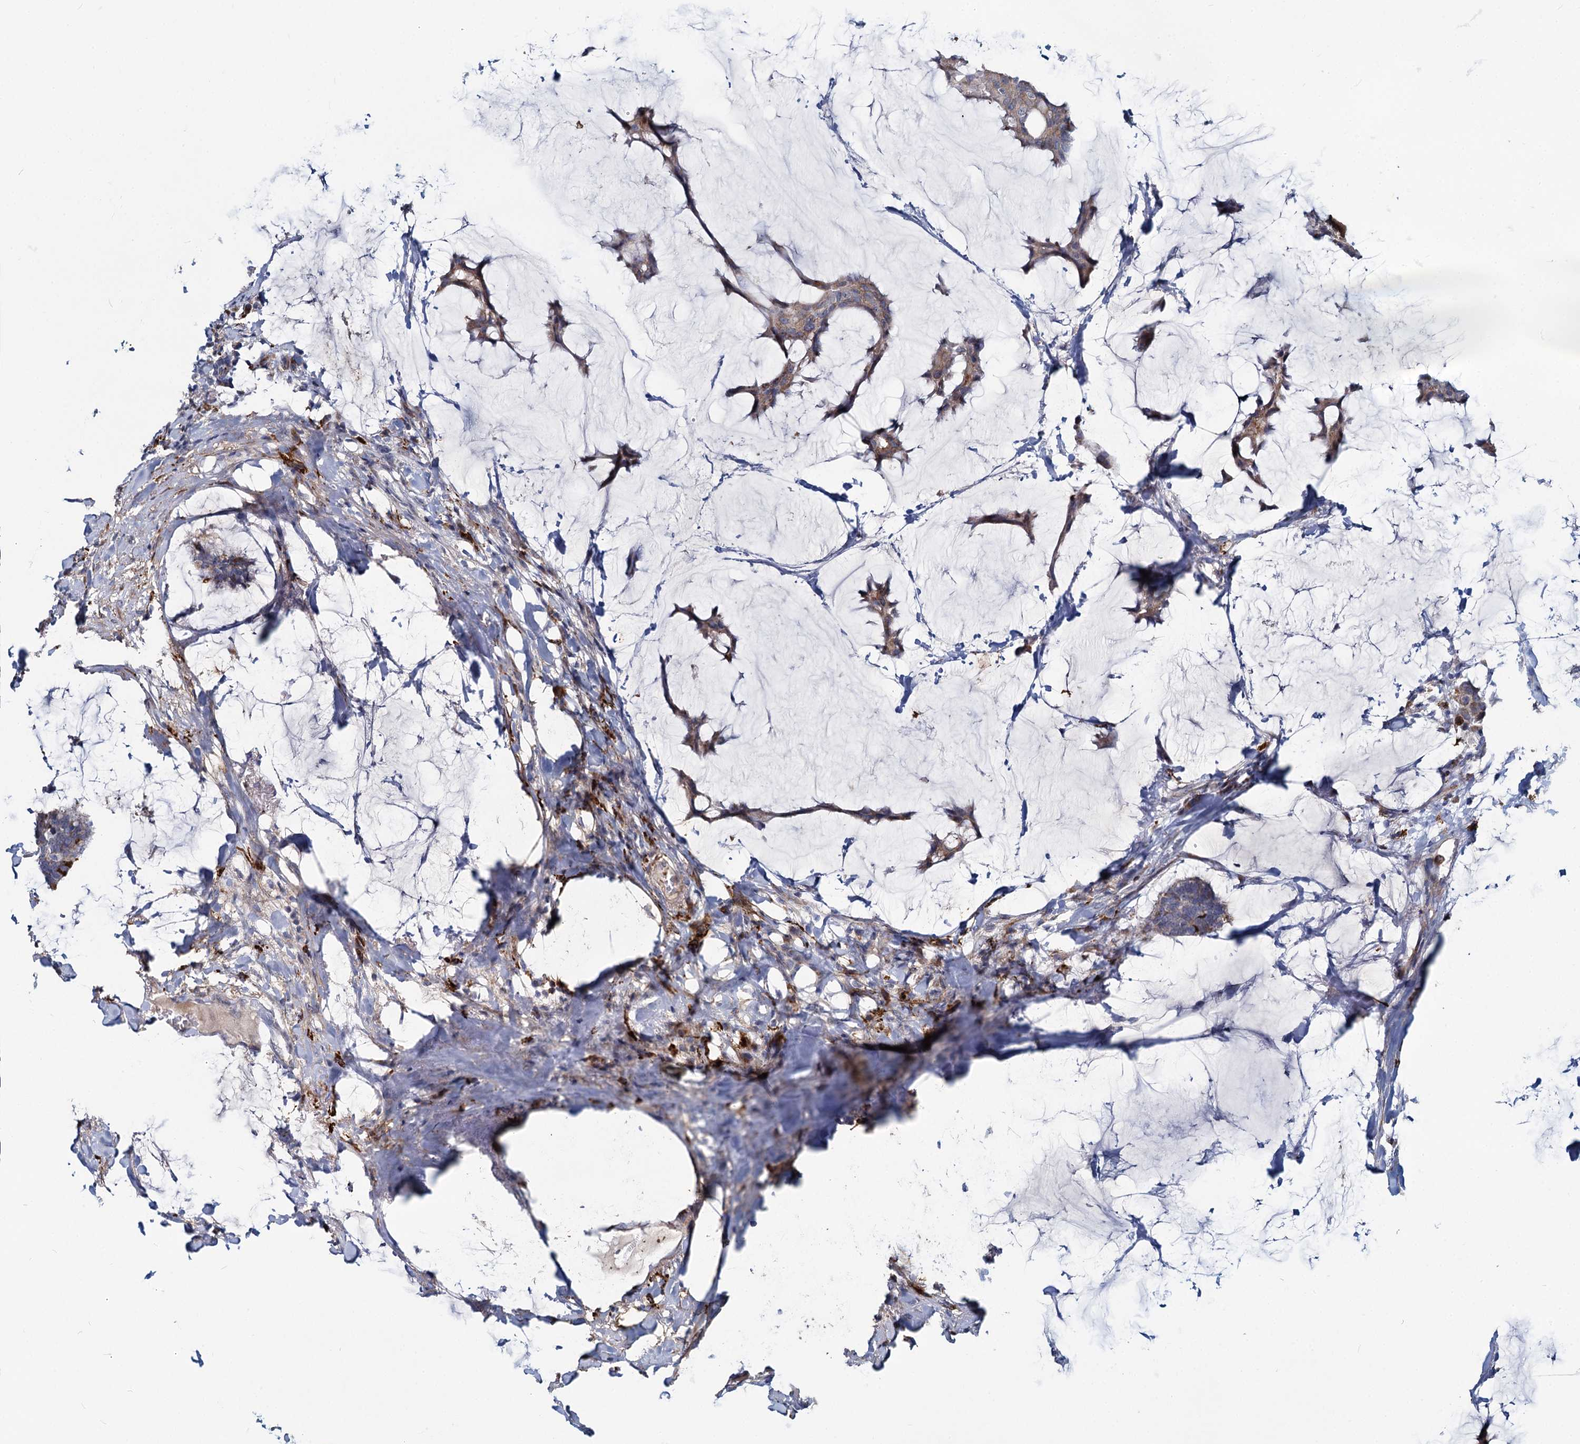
{"staining": {"intensity": "weak", "quantity": ">75%", "location": "cytoplasmic/membranous"}, "tissue": "breast cancer", "cell_type": "Tumor cells", "image_type": "cancer", "snomed": [{"axis": "morphology", "description": "Duct carcinoma"}, {"axis": "topography", "description": "Breast"}], "caption": "The photomicrograph demonstrates staining of breast infiltrating ductal carcinoma, revealing weak cytoplasmic/membranous protein staining (brown color) within tumor cells. (brown staining indicates protein expression, while blue staining denotes nuclei).", "gene": "DCUN1D2", "patient": {"sex": "female", "age": 93}}